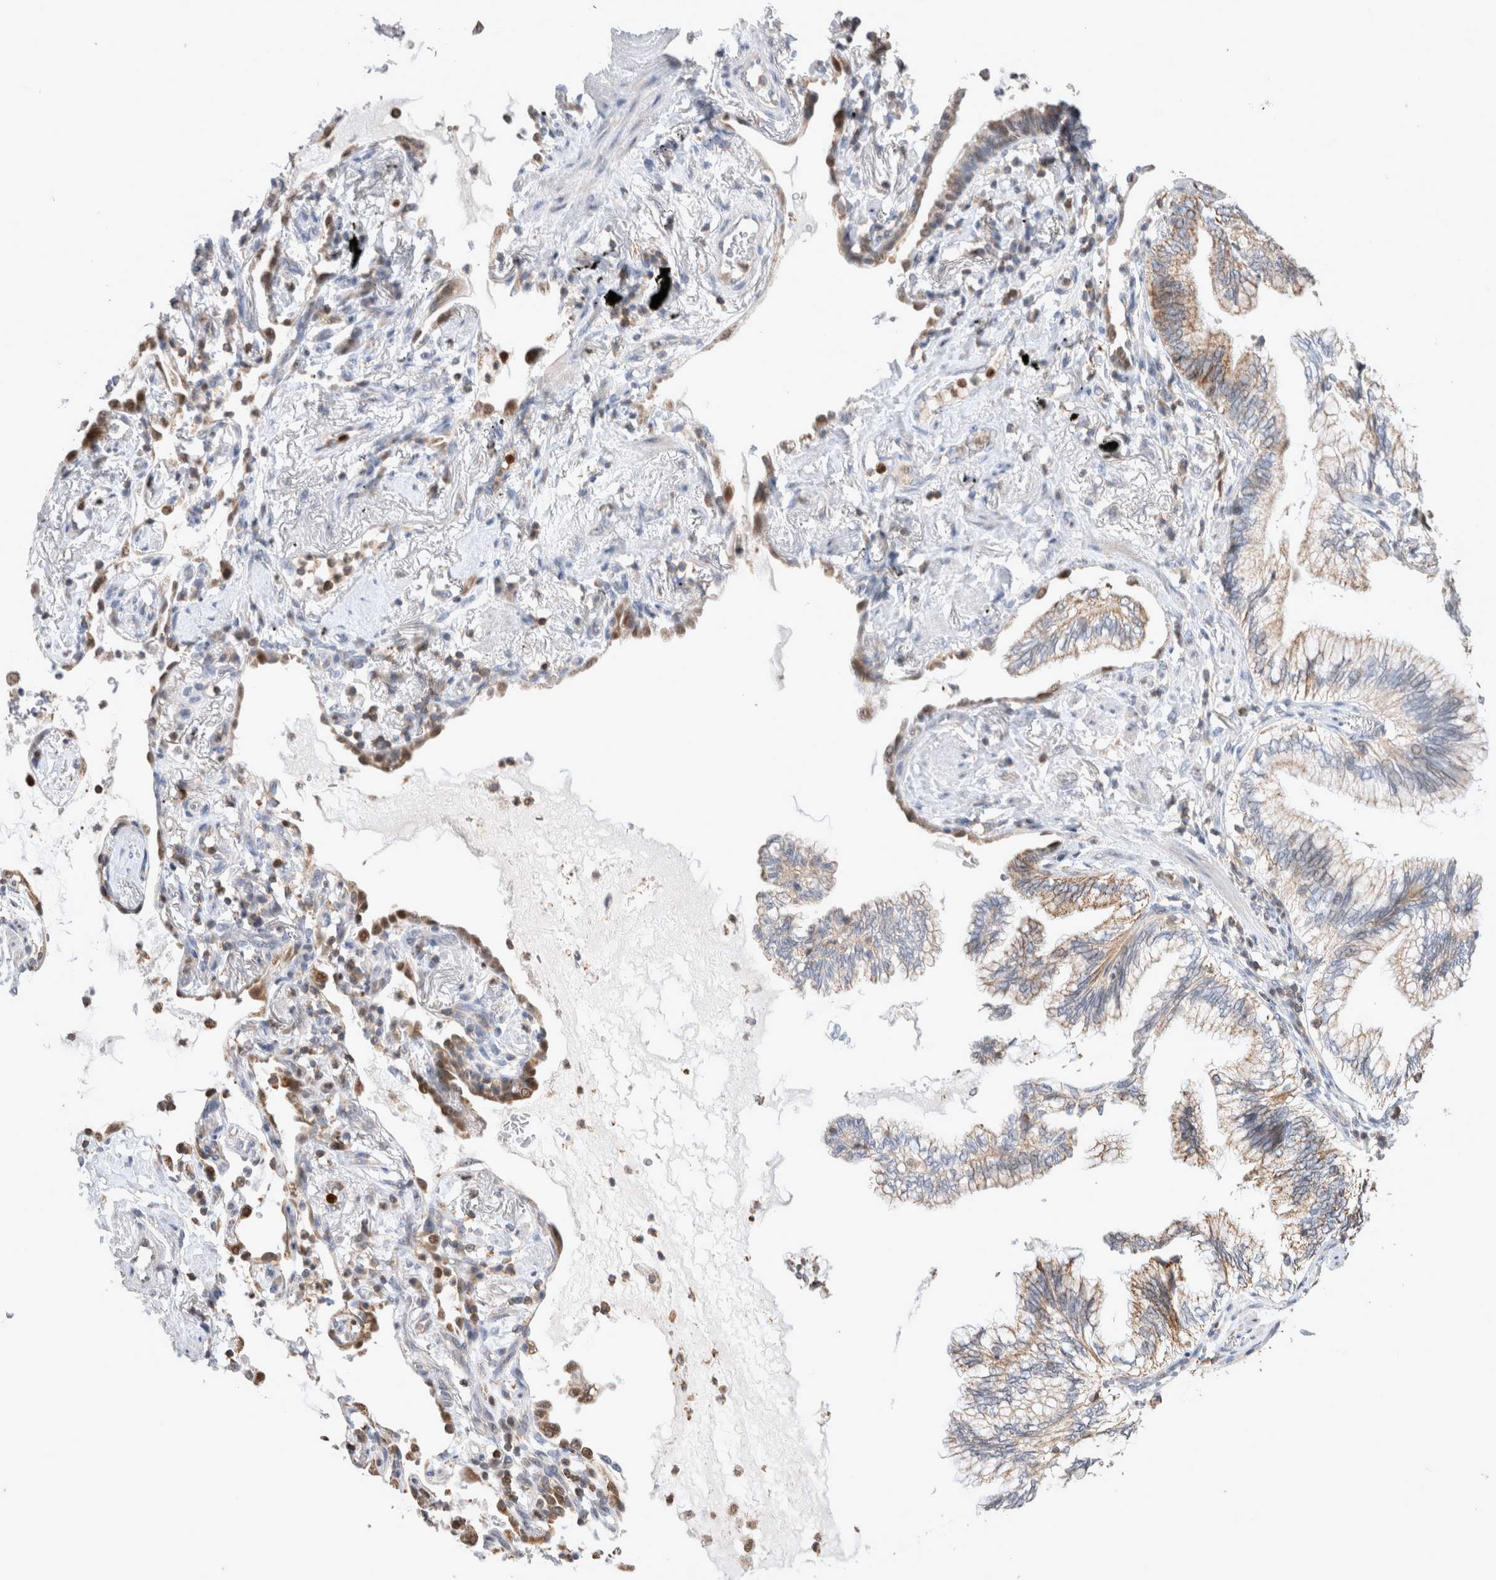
{"staining": {"intensity": "moderate", "quantity": ">75%", "location": "cytoplasmic/membranous"}, "tissue": "lung cancer", "cell_type": "Tumor cells", "image_type": "cancer", "snomed": [{"axis": "morphology", "description": "Adenocarcinoma, NOS"}, {"axis": "topography", "description": "Lung"}], "caption": "Tumor cells reveal moderate cytoplasmic/membranous positivity in approximately >75% of cells in lung cancer (adenocarcinoma).", "gene": "AGMAT", "patient": {"sex": "female", "age": 70}}